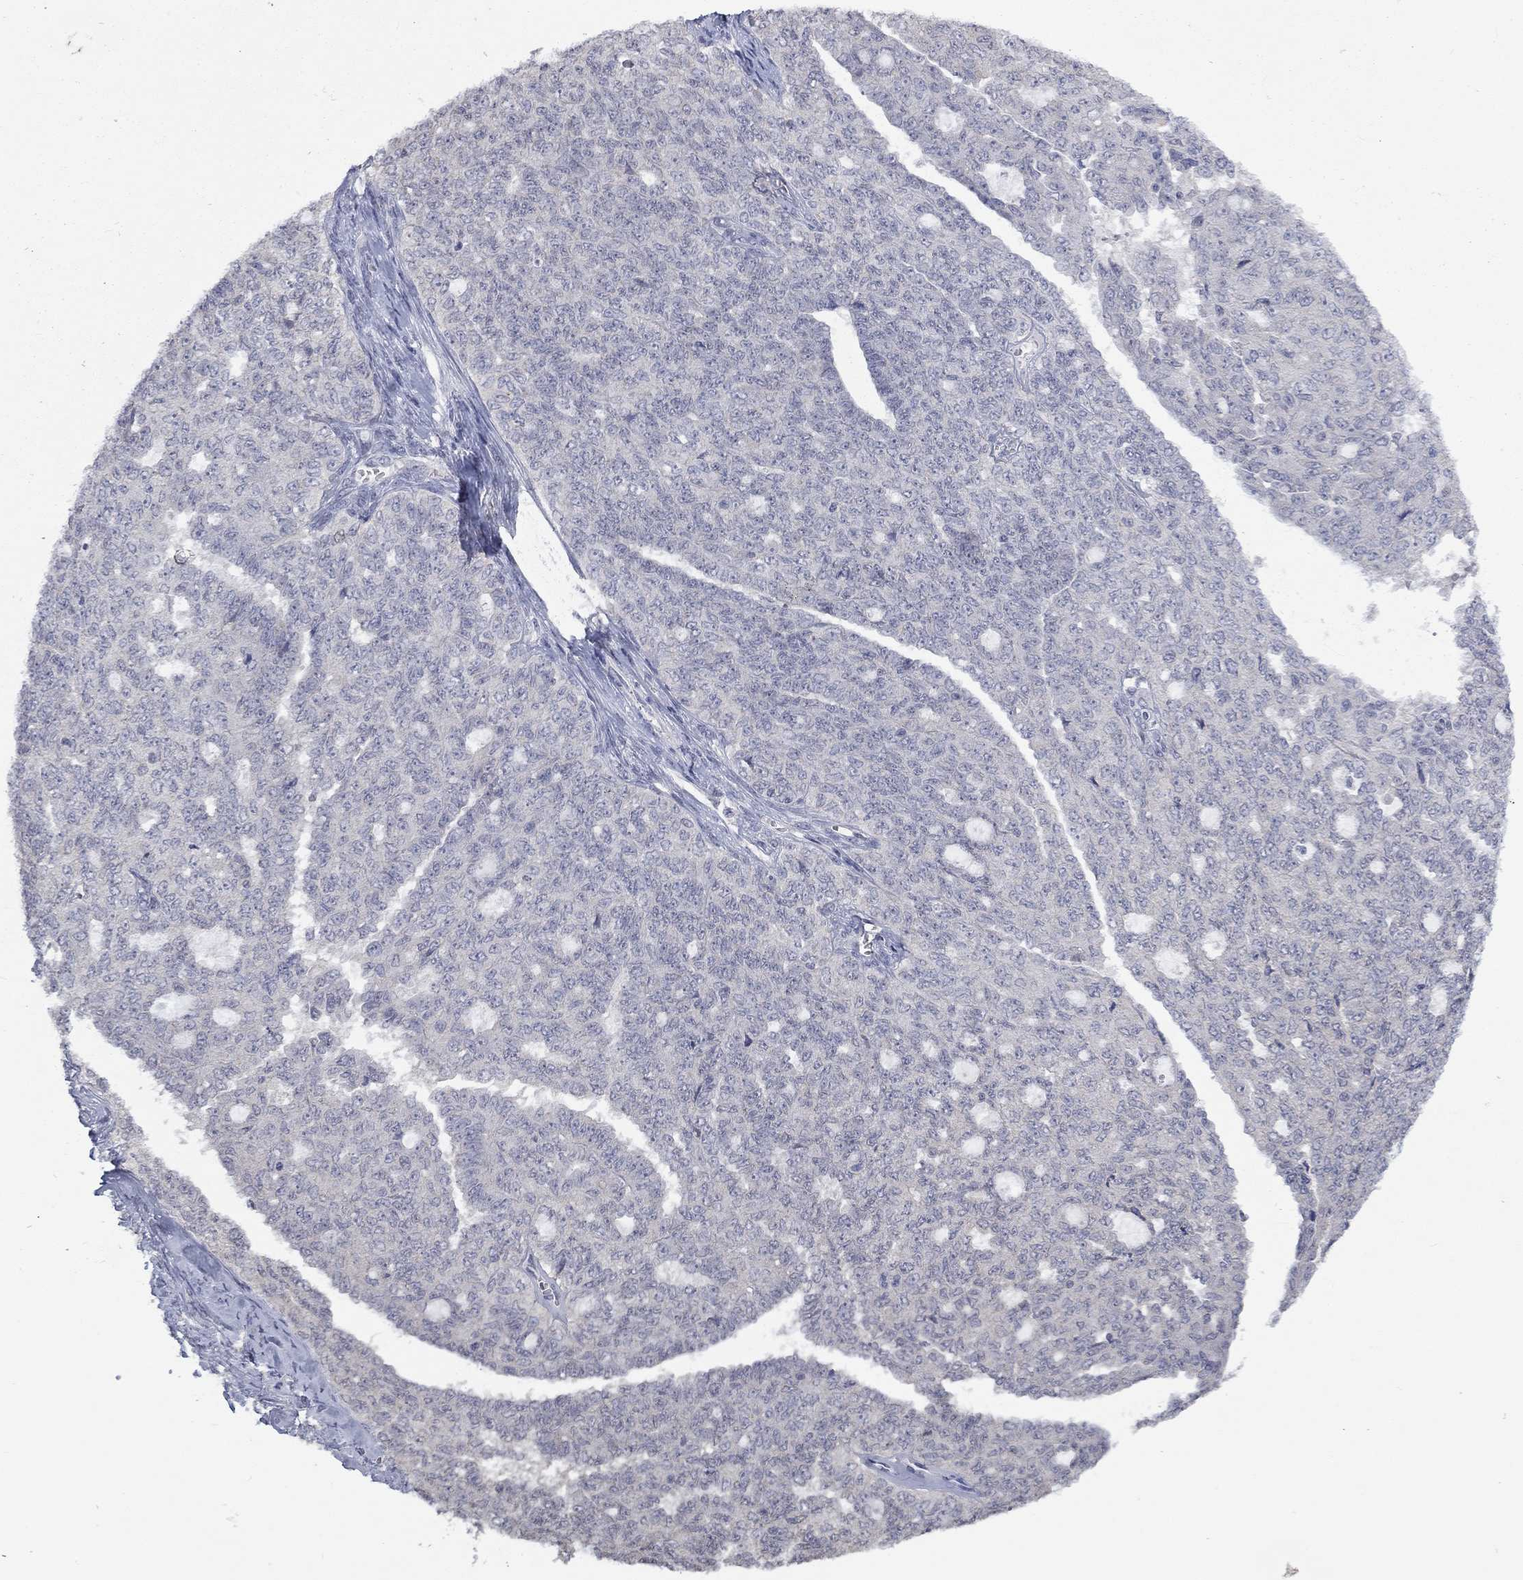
{"staining": {"intensity": "negative", "quantity": "none", "location": "none"}, "tissue": "ovarian cancer", "cell_type": "Tumor cells", "image_type": "cancer", "snomed": [{"axis": "morphology", "description": "Cystadenocarcinoma, serous, NOS"}, {"axis": "topography", "description": "Ovary"}], "caption": "Immunohistochemistry (IHC) image of human serous cystadenocarcinoma (ovarian) stained for a protein (brown), which displays no staining in tumor cells. Nuclei are stained in blue.", "gene": "SPATA33", "patient": {"sex": "female", "age": 71}}